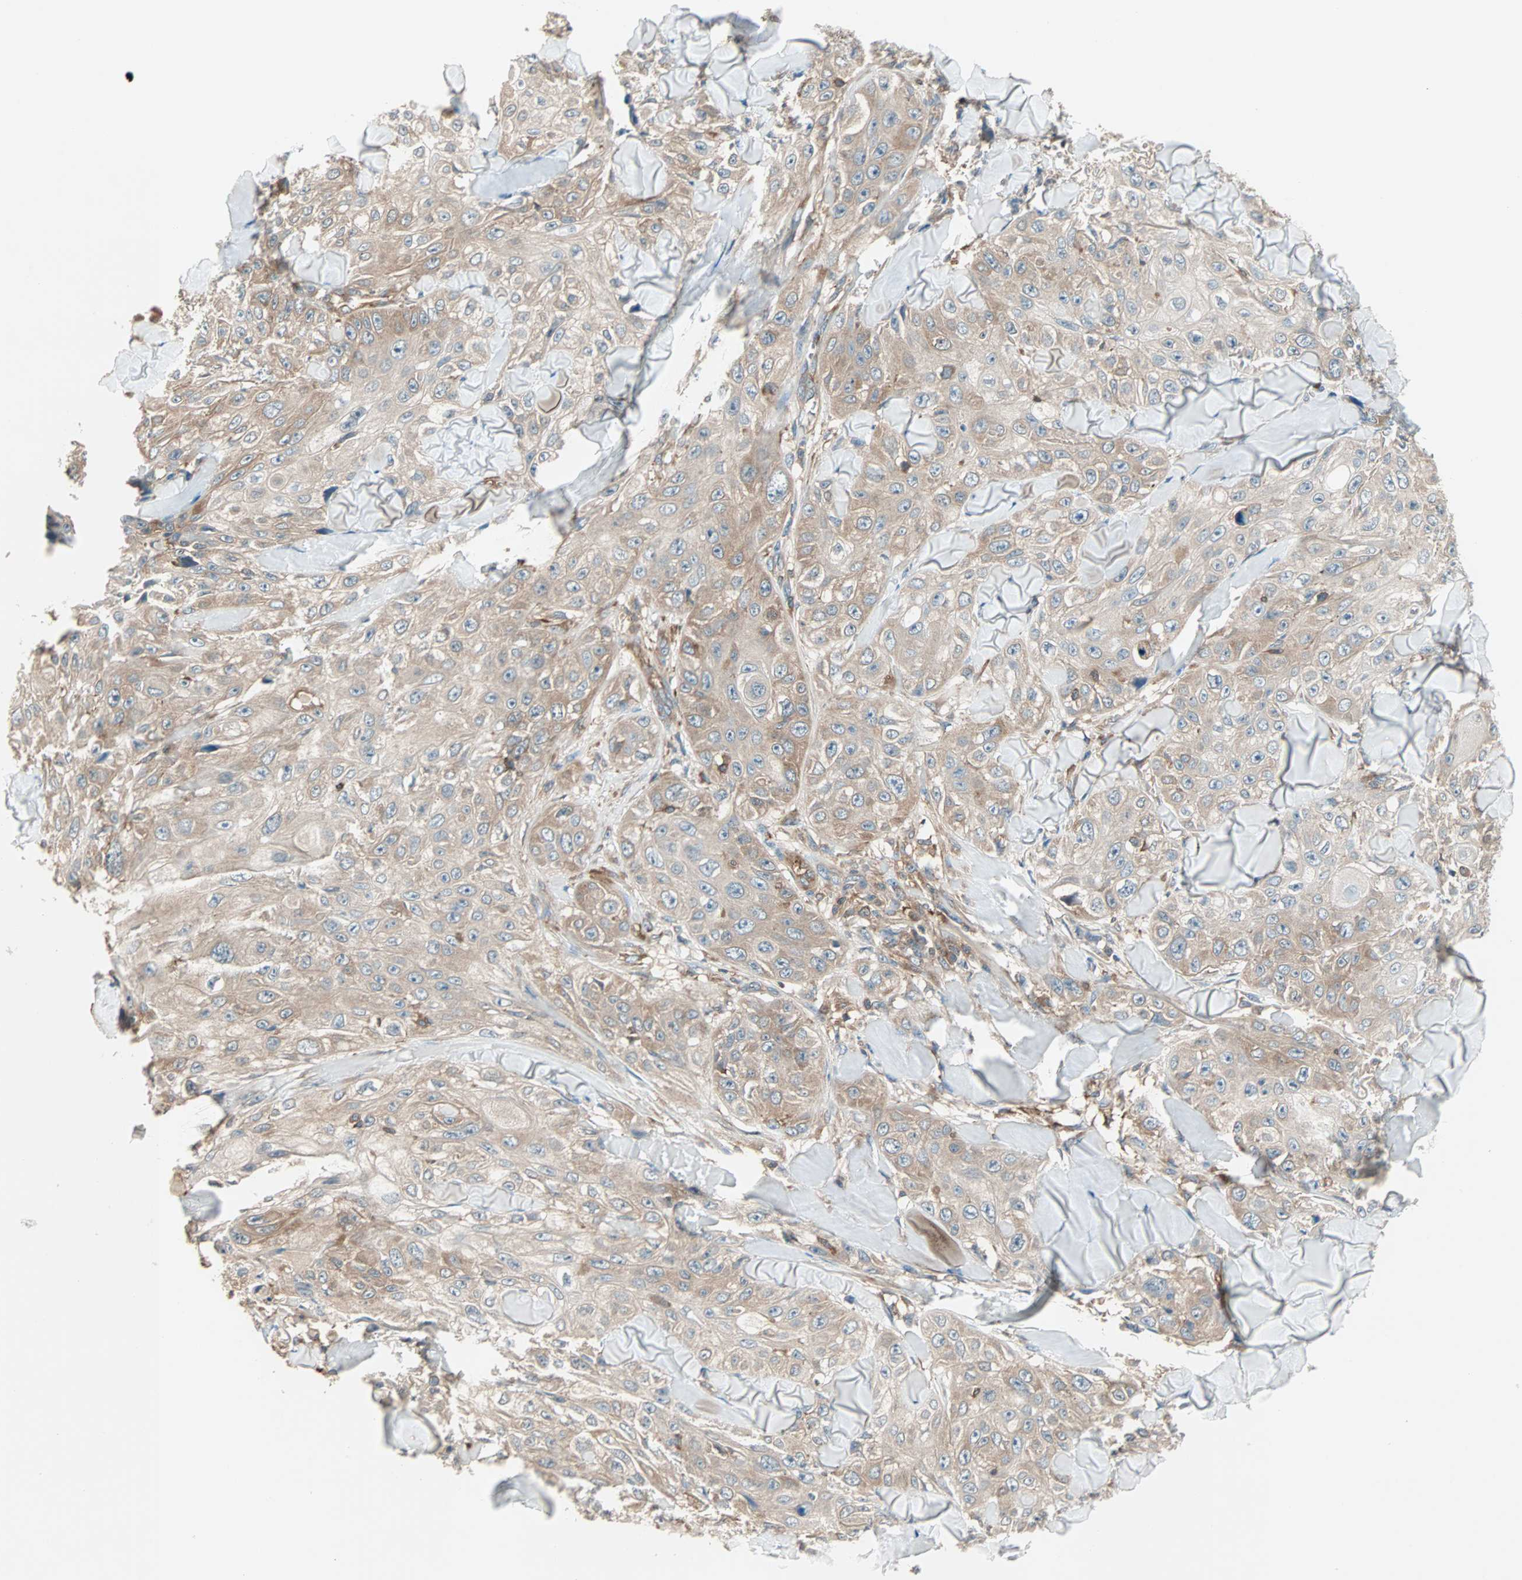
{"staining": {"intensity": "weak", "quantity": ">75%", "location": "cytoplasmic/membranous"}, "tissue": "skin cancer", "cell_type": "Tumor cells", "image_type": "cancer", "snomed": [{"axis": "morphology", "description": "Squamous cell carcinoma, NOS"}, {"axis": "topography", "description": "Skin"}], "caption": "Skin squamous cell carcinoma tissue reveals weak cytoplasmic/membranous positivity in approximately >75% of tumor cells (DAB IHC with brightfield microscopy, high magnification).", "gene": "TEC", "patient": {"sex": "male", "age": 86}}